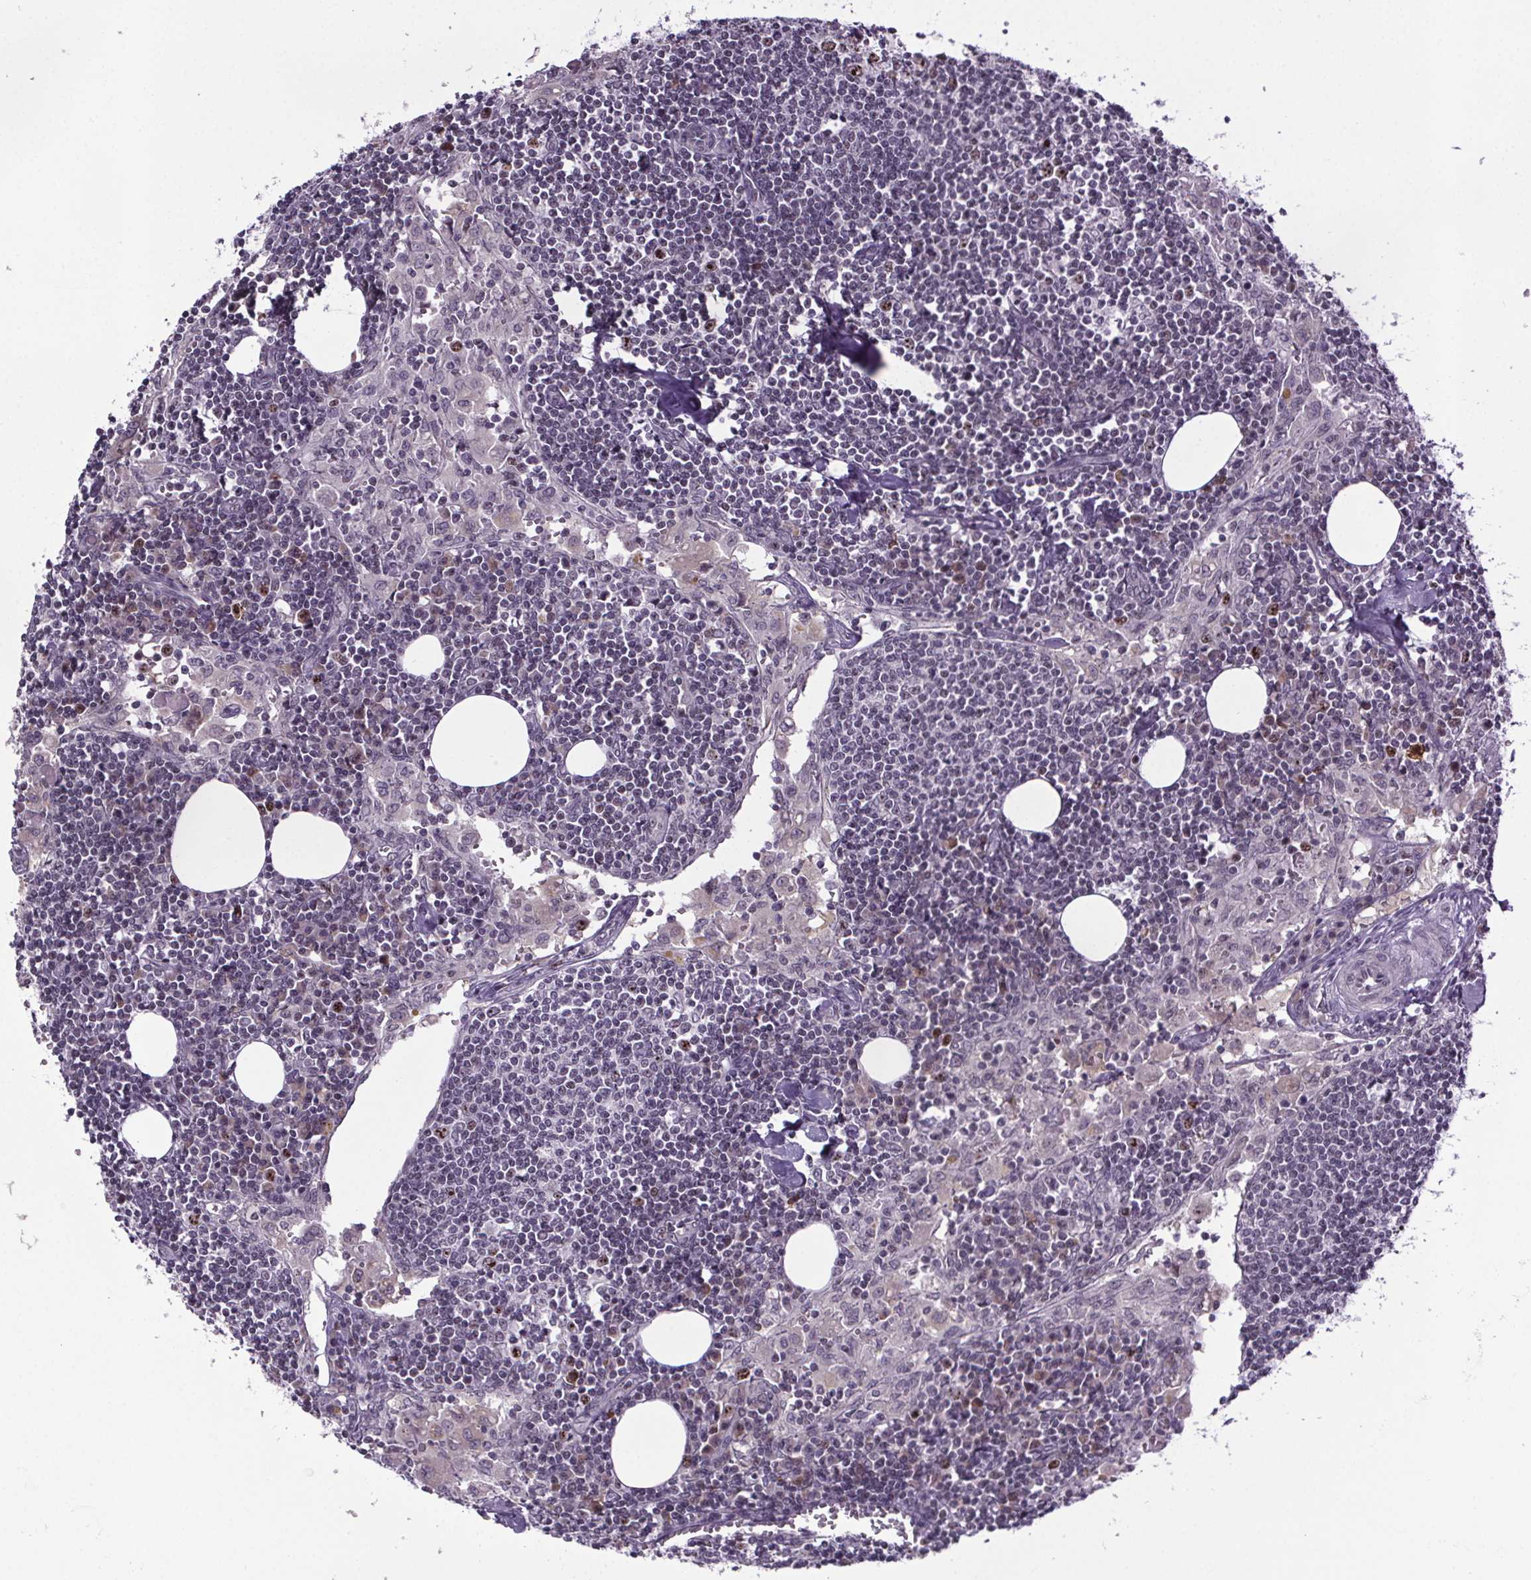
{"staining": {"intensity": "moderate", "quantity": "<25%", "location": "nuclear"}, "tissue": "lymph node", "cell_type": "Non-germinal center cells", "image_type": "normal", "snomed": [{"axis": "morphology", "description": "Normal tissue, NOS"}, {"axis": "topography", "description": "Lymph node"}], "caption": "This micrograph shows unremarkable lymph node stained with immunohistochemistry to label a protein in brown. The nuclear of non-germinal center cells show moderate positivity for the protein. Nuclei are counter-stained blue.", "gene": "ATMIN", "patient": {"sex": "male", "age": 55}}